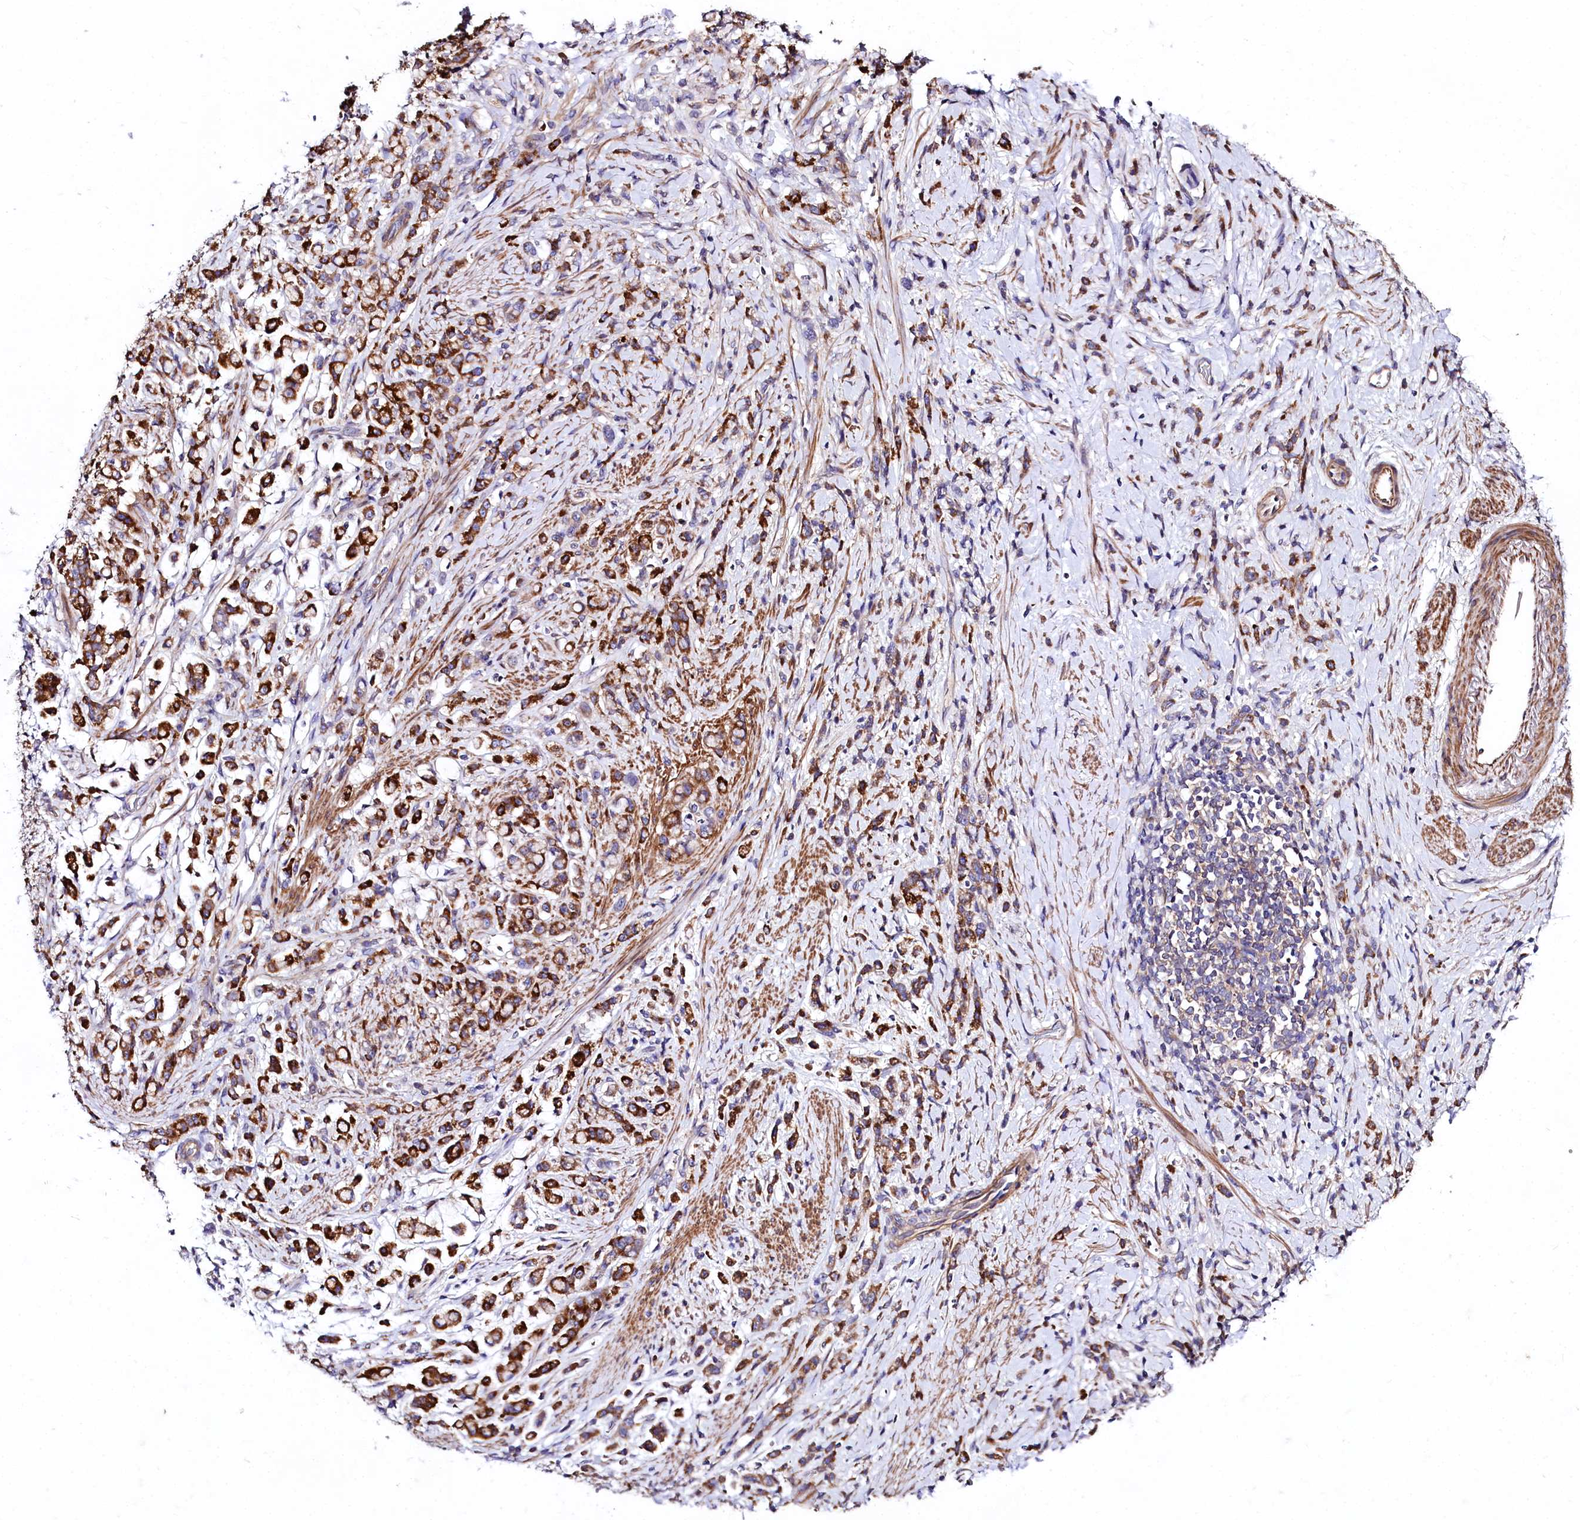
{"staining": {"intensity": "strong", "quantity": "25%-75%", "location": "cytoplasmic/membranous"}, "tissue": "stomach cancer", "cell_type": "Tumor cells", "image_type": "cancer", "snomed": [{"axis": "morphology", "description": "Adenocarcinoma, NOS"}, {"axis": "topography", "description": "Stomach"}], "caption": "There is high levels of strong cytoplasmic/membranous expression in tumor cells of stomach adenocarcinoma, as demonstrated by immunohistochemical staining (brown color).", "gene": "FCHSD2", "patient": {"sex": "female", "age": 60}}